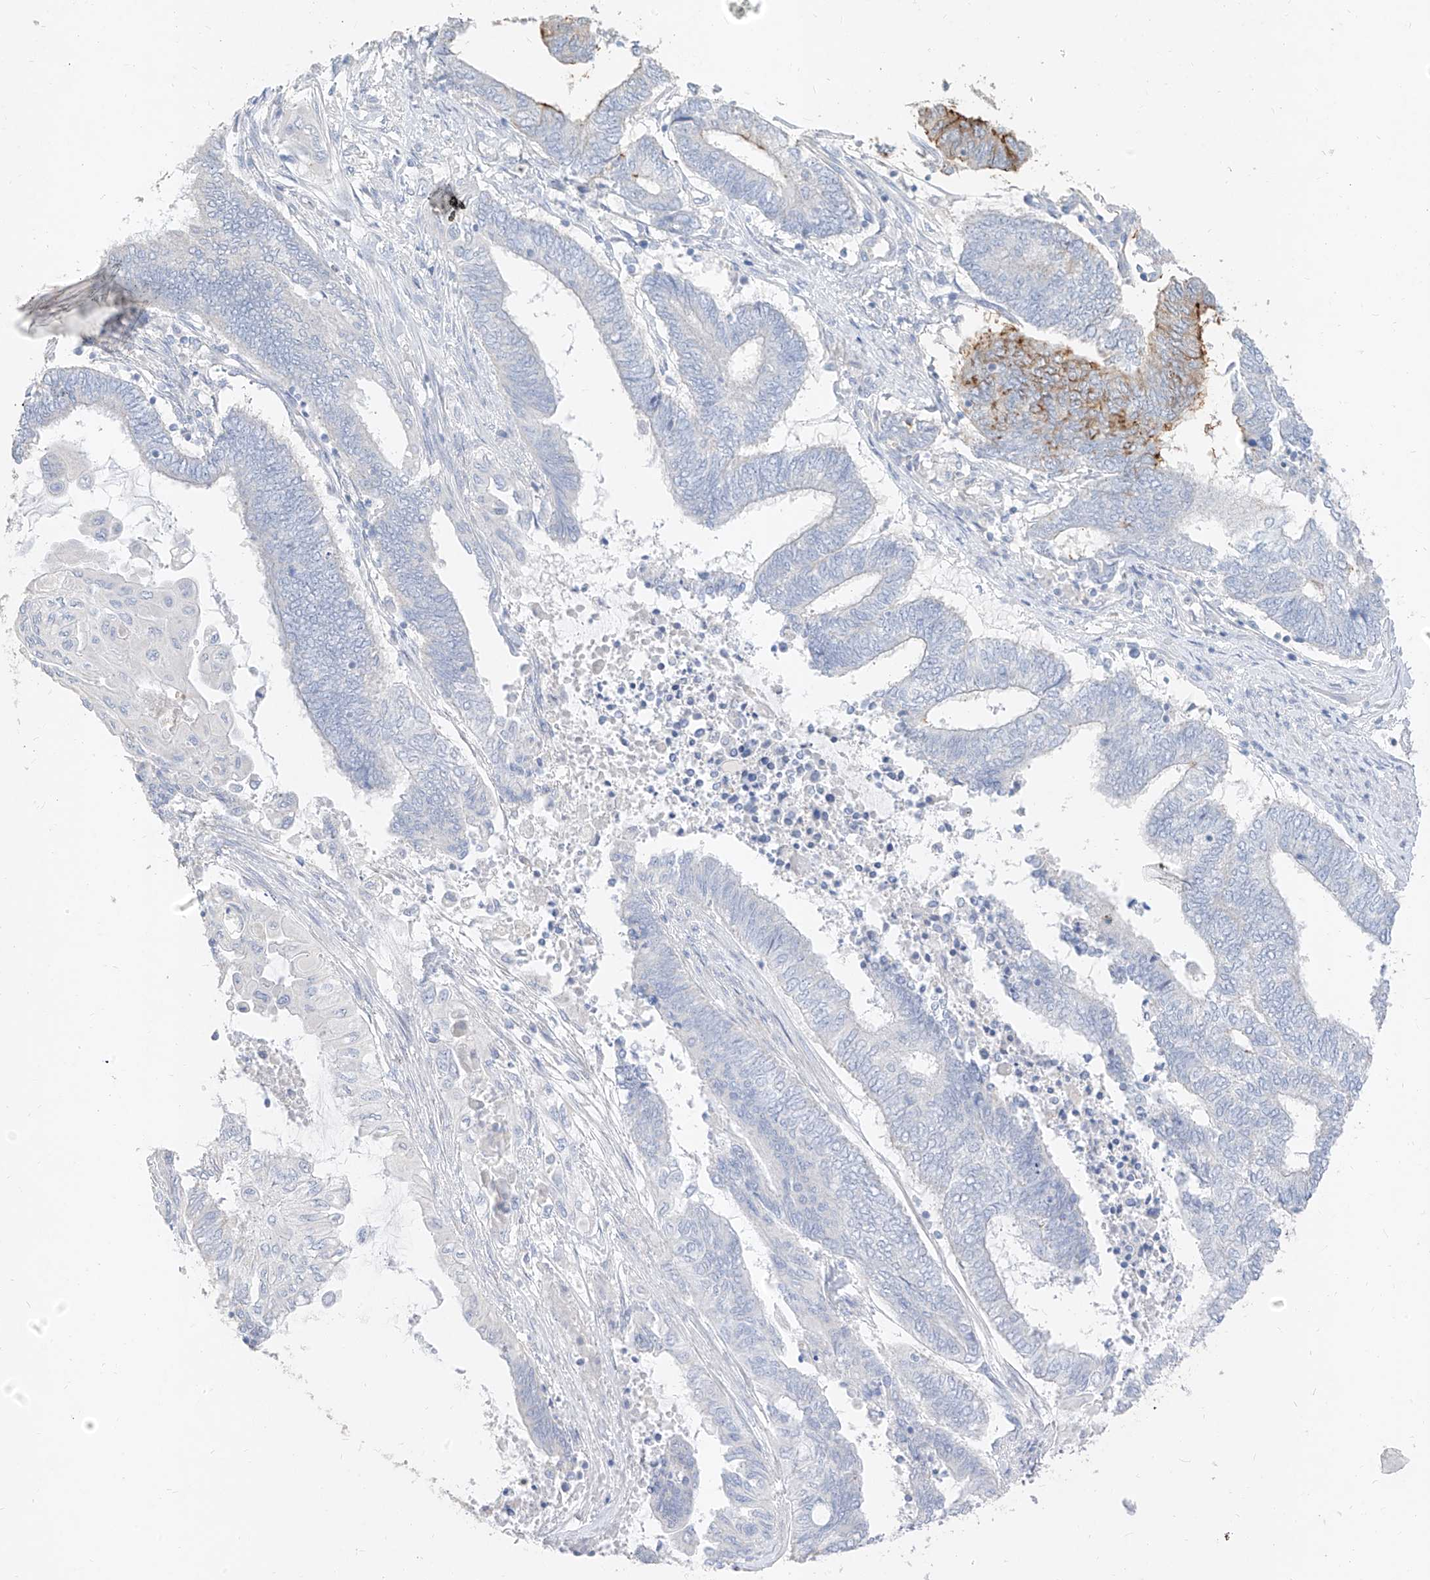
{"staining": {"intensity": "moderate", "quantity": "<25%", "location": "cytoplasmic/membranous"}, "tissue": "endometrial cancer", "cell_type": "Tumor cells", "image_type": "cancer", "snomed": [{"axis": "morphology", "description": "Adenocarcinoma, NOS"}, {"axis": "topography", "description": "Uterus"}, {"axis": "topography", "description": "Endometrium"}], "caption": "Endometrial adenocarcinoma stained with a protein marker demonstrates moderate staining in tumor cells.", "gene": "ZZEF1", "patient": {"sex": "female", "age": 70}}